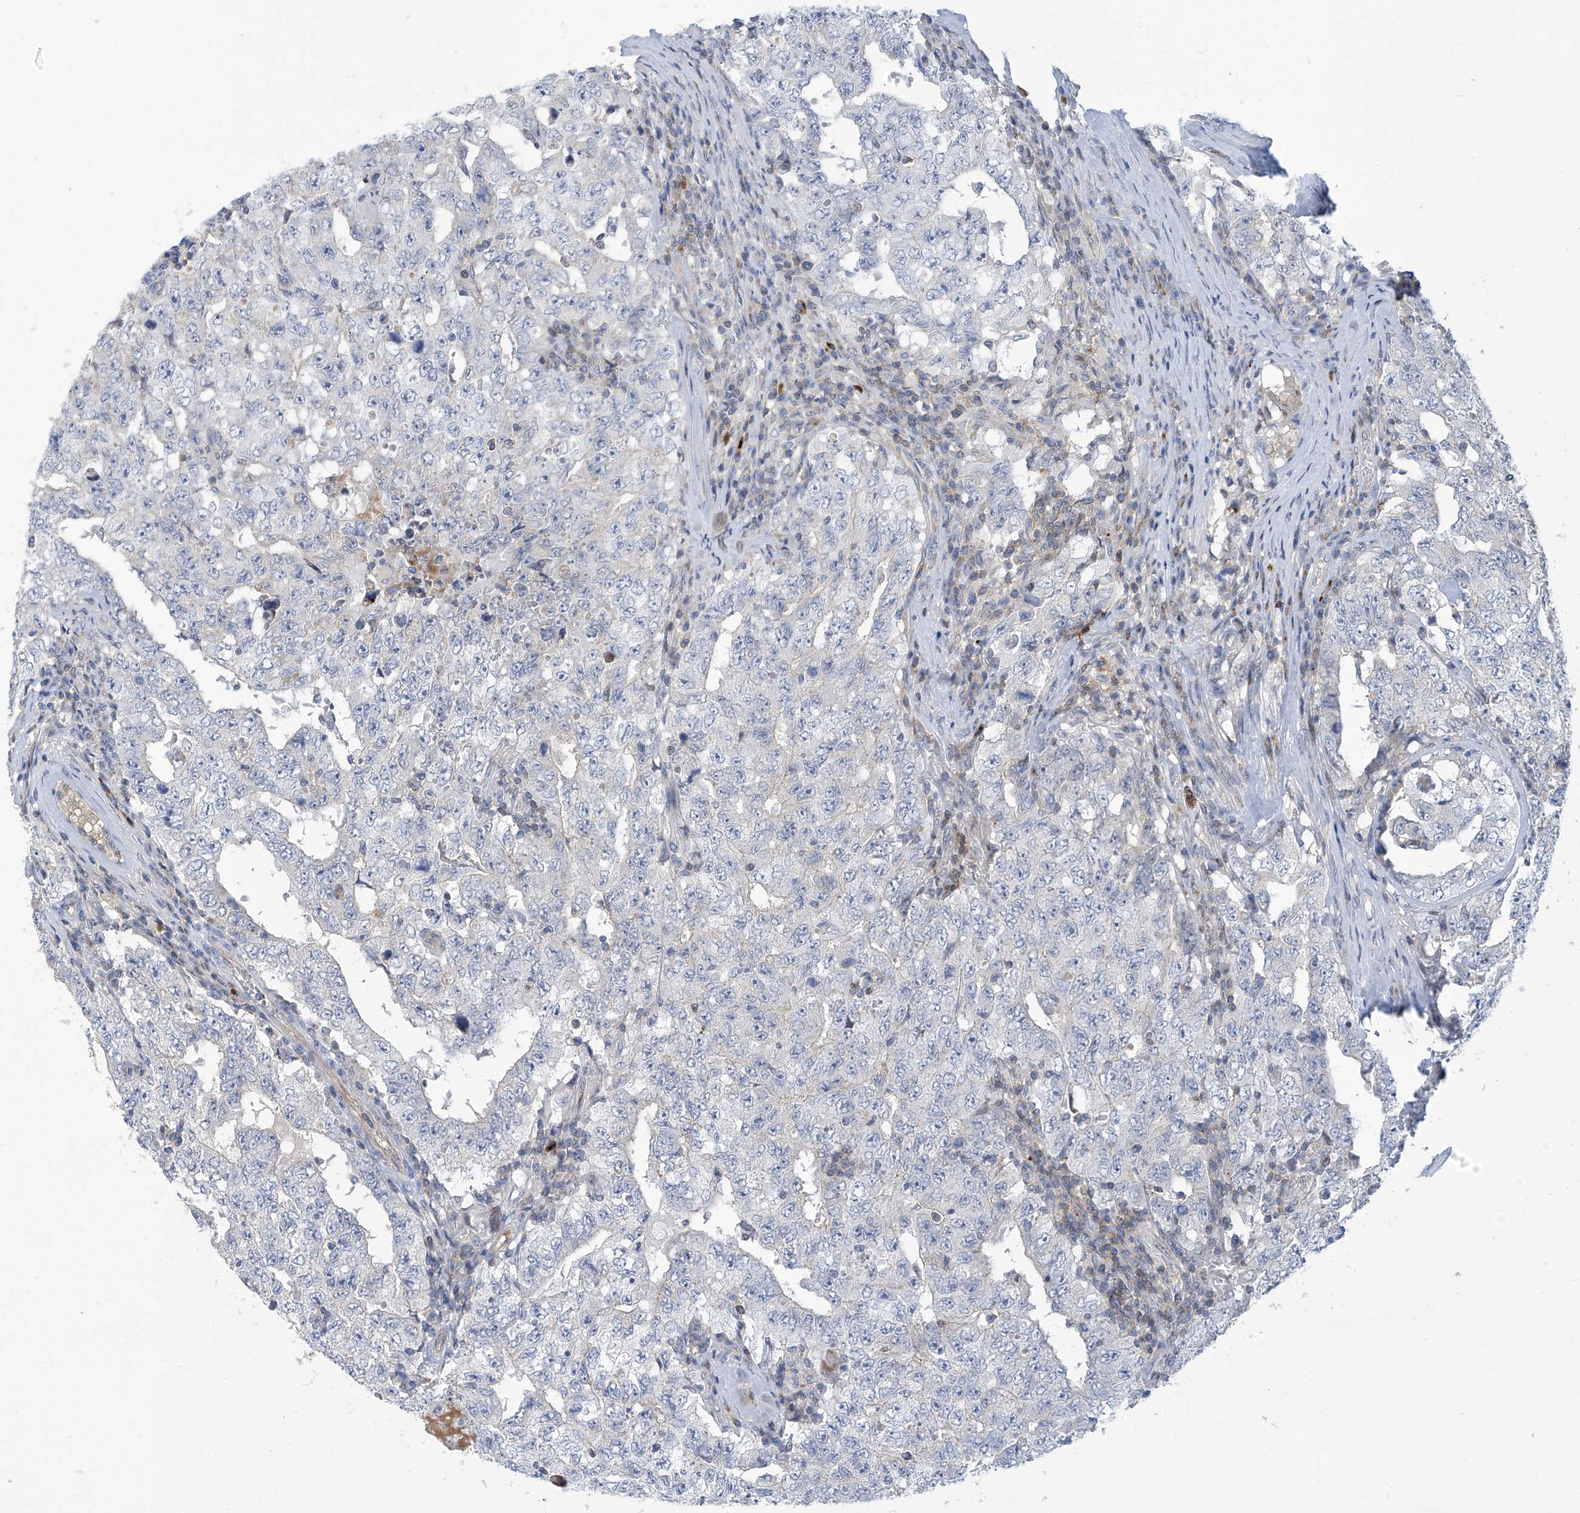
{"staining": {"intensity": "negative", "quantity": "none", "location": "none"}, "tissue": "testis cancer", "cell_type": "Tumor cells", "image_type": "cancer", "snomed": [{"axis": "morphology", "description": "Carcinoma, Embryonal, NOS"}, {"axis": "topography", "description": "Testis"}], "caption": "Tumor cells are negative for protein expression in human embryonal carcinoma (testis).", "gene": "IBA57", "patient": {"sex": "male", "age": 26}}